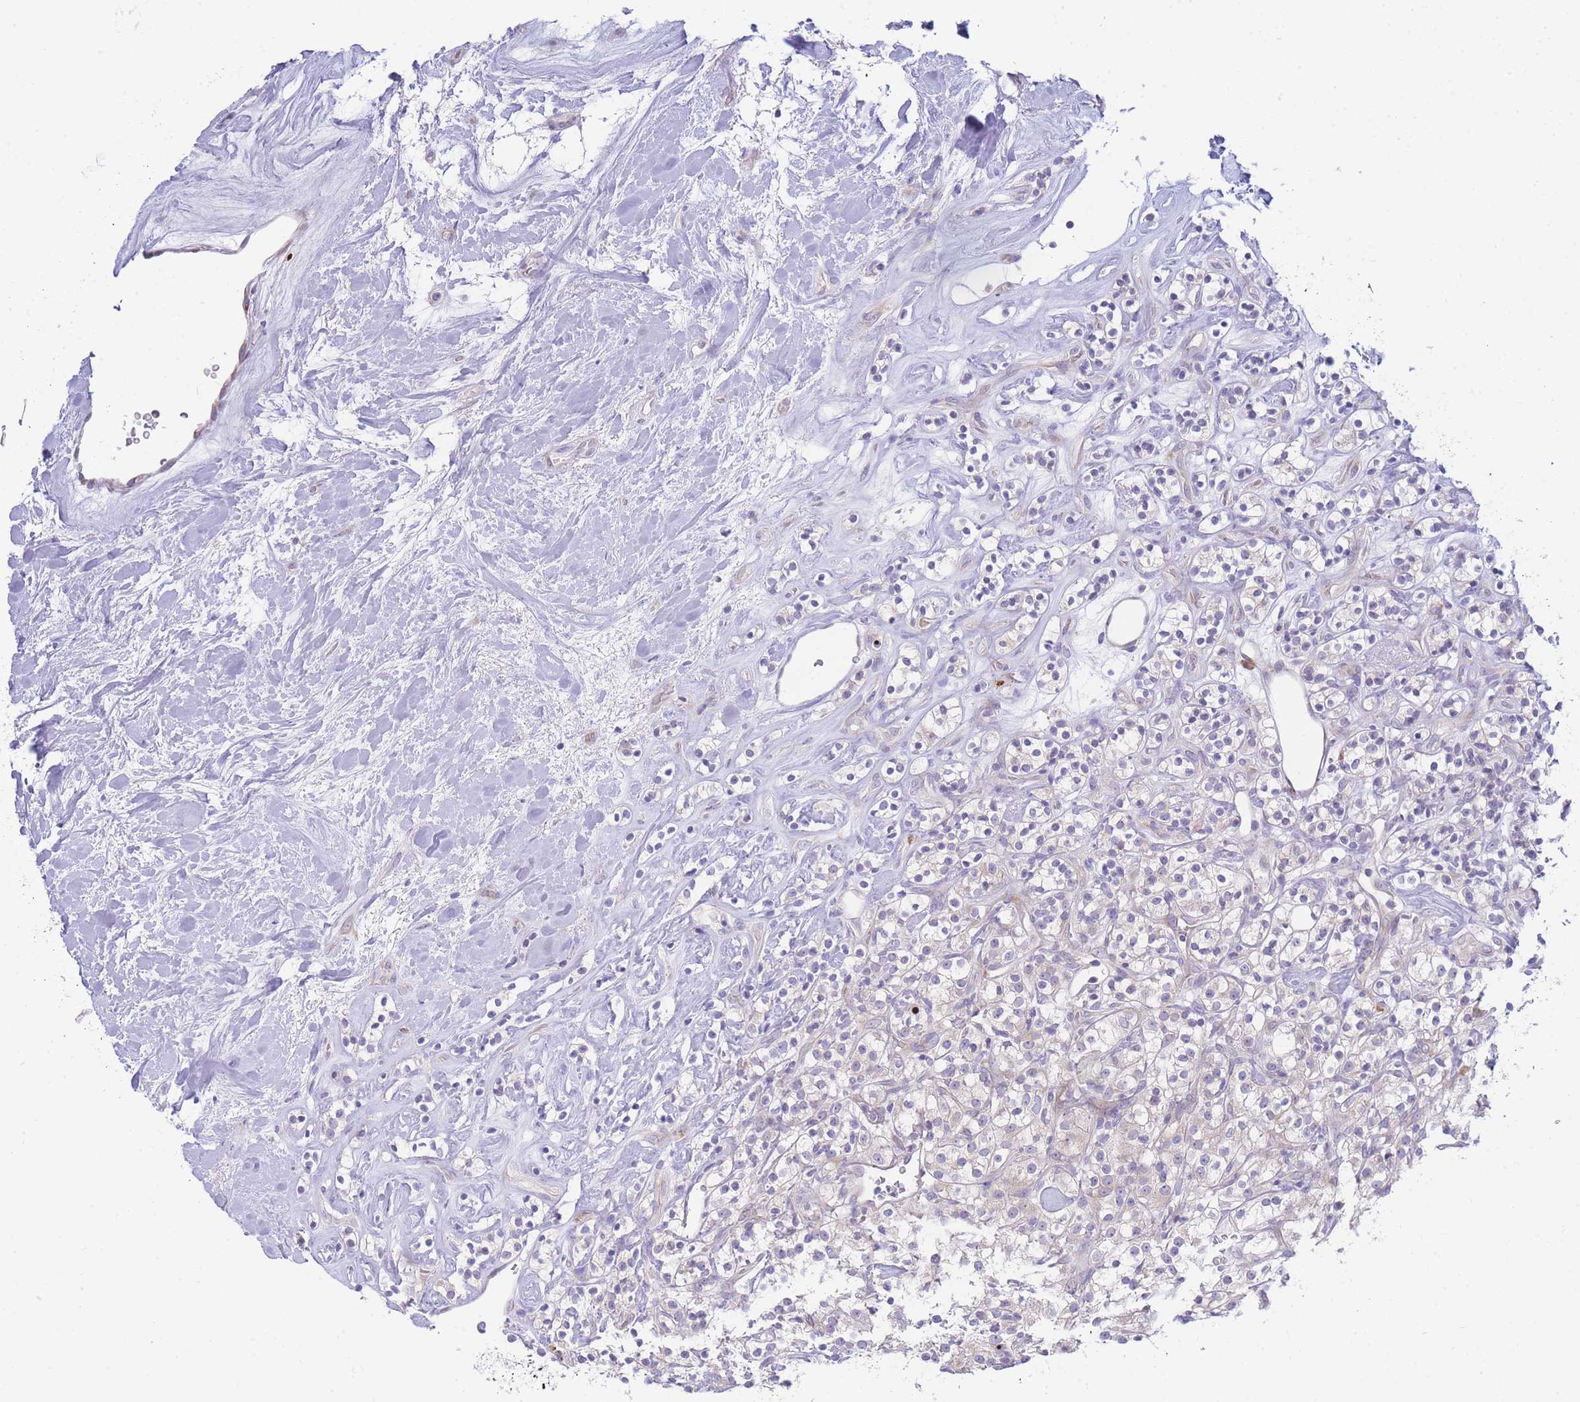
{"staining": {"intensity": "moderate", "quantity": "<25%", "location": "cytoplasmic/membranous"}, "tissue": "renal cancer", "cell_type": "Tumor cells", "image_type": "cancer", "snomed": [{"axis": "morphology", "description": "Adenocarcinoma, NOS"}, {"axis": "topography", "description": "Kidney"}], "caption": "Renal cancer stained with DAB (3,3'-diaminobenzidine) IHC shows low levels of moderate cytoplasmic/membranous expression in approximately <25% of tumor cells.", "gene": "ZNF510", "patient": {"sex": "male", "age": 77}}